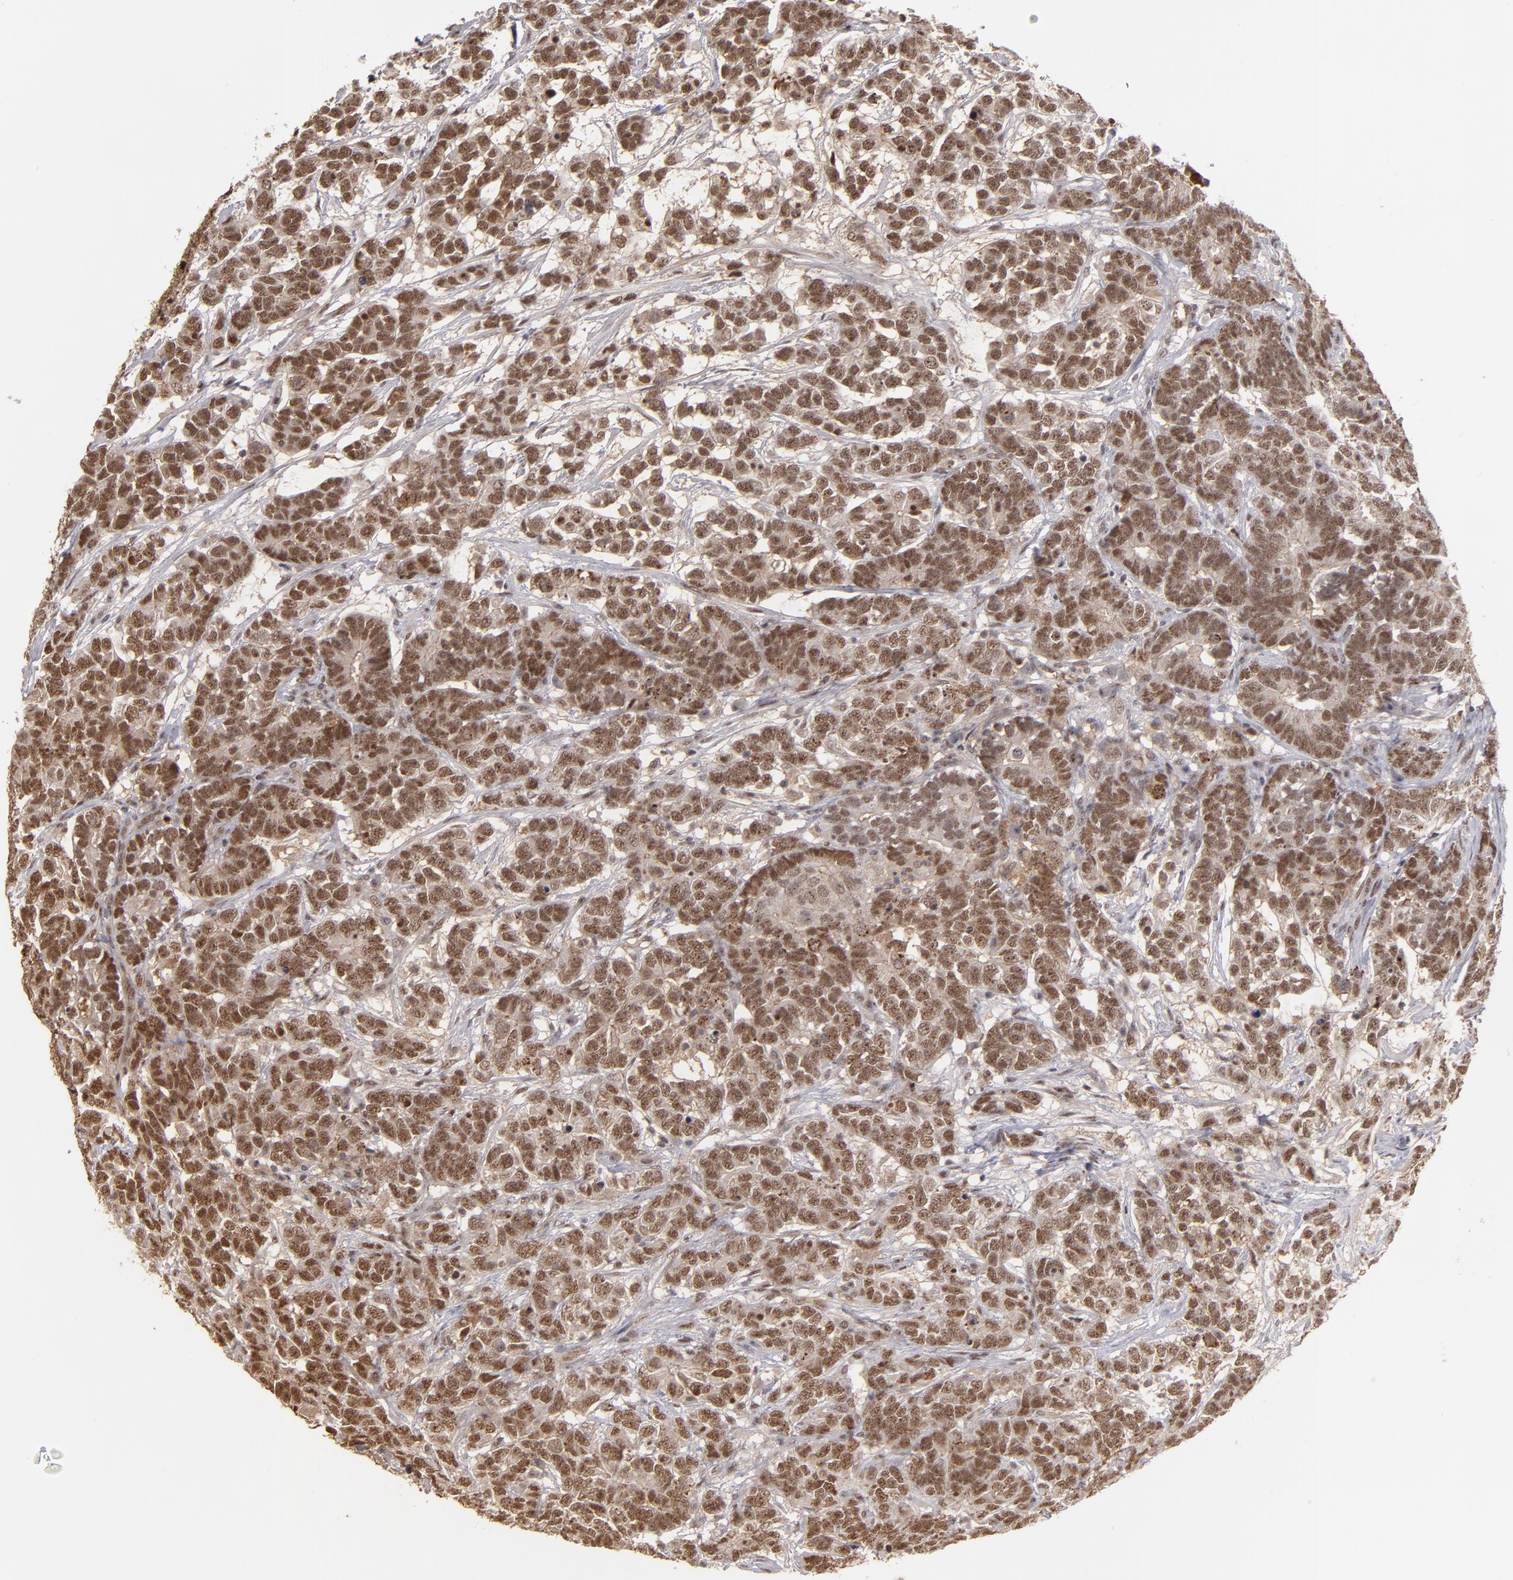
{"staining": {"intensity": "moderate", "quantity": ">75%", "location": "nuclear"}, "tissue": "testis cancer", "cell_type": "Tumor cells", "image_type": "cancer", "snomed": [{"axis": "morphology", "description": "Carcinoma, Embryonal, NOS"}, {"axis": "topography", "description": "Testis"}], "caption": "A high-resolution micrograph shows immunohistochemistry staining of testis embryonal carcinoma, which shows moderate nuclear staining in about >75% of tumor cells. (Stains: DAB (3,3'-diaminobenzidine) in brown, nuclei in blue, Microscopy: brightfield microscopy at high magnification).", "gene": "ZNF234", "patient": {"sex": "male", "age": 26}}